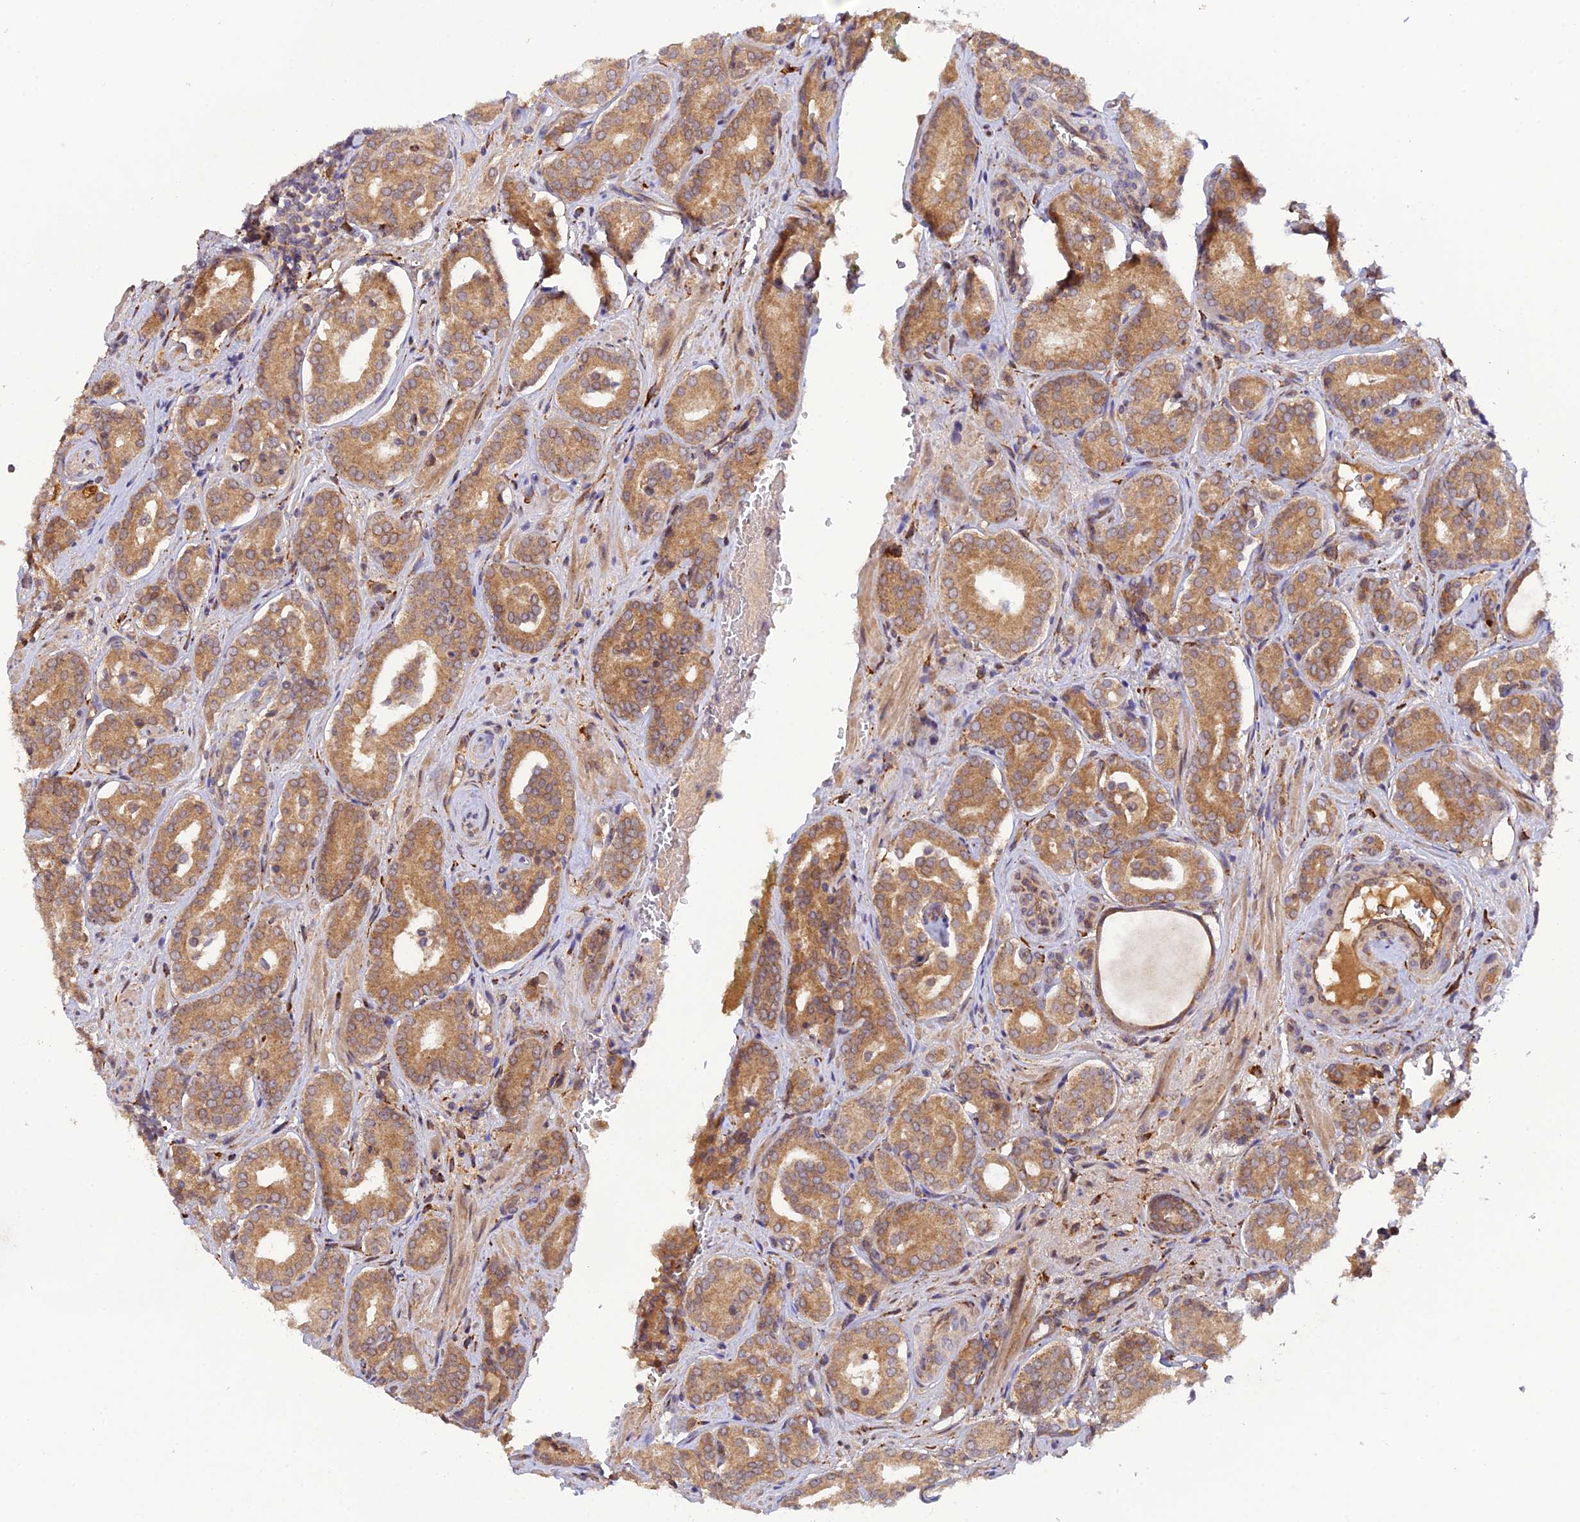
{"staining": {"intensity": "moderate", "quantity": ">75%", "location": "cytoplasmic/membranous"}, "tissue": "prostate cancer", "cell_type": "Tumor cells", "image_type": "cancer", "snomed": [{"axis": "morphology", "description": "Adenocarcinoma, High grade"}, {"axis": "topography", "description": "Prostate"}], "caption": "High-power microscopy captured an IHC histopathology image of prostate cancer (adenocarcinoma (high-grade)), revealing moderate cytoplasmic/membranous staining in approximately >75% of tumor cells. (Brightfield microscopy of DAB IHC at high magnification).", "gene": "P3H3", "patient": {"sex": "male", "age": 66}}